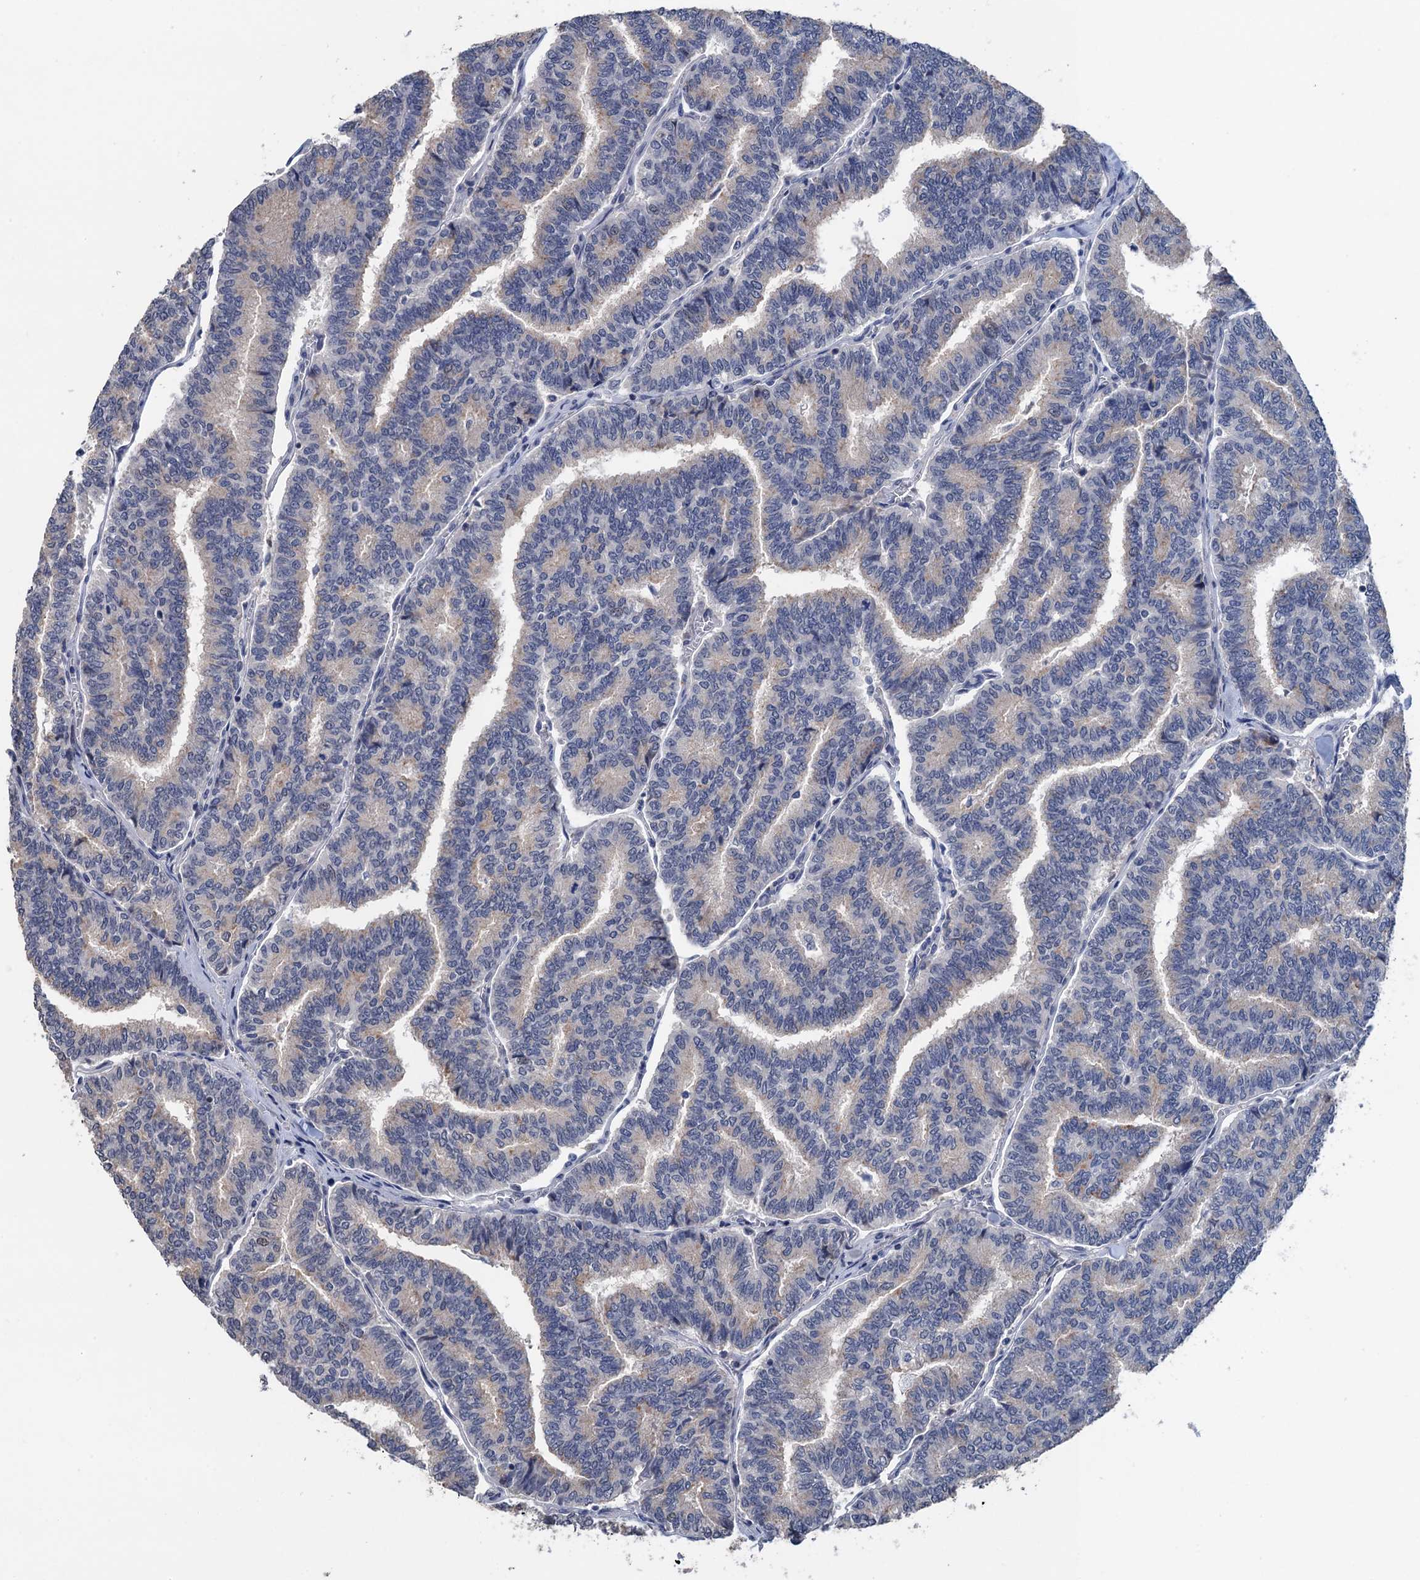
{"staining": {"intensity": "weak", "quantity": "<25%", "location": "cytoplasmic/membranous"}, "tissue": "thyroid cancer", "cell_type": "Tumor cells", "image_type": "cancer", "snomed": [{"axis": "morphology", "description": "Papillary adenocarcinoma, NOS"}, {"axis": "topography", "description": "Thyroid gland"}], "caption": "Tumor cells are negative for protein expression in human thyroid papillary adenocarcinoma.", "gene": "ART5", "patient": {"sex": "female", "age": 35}}